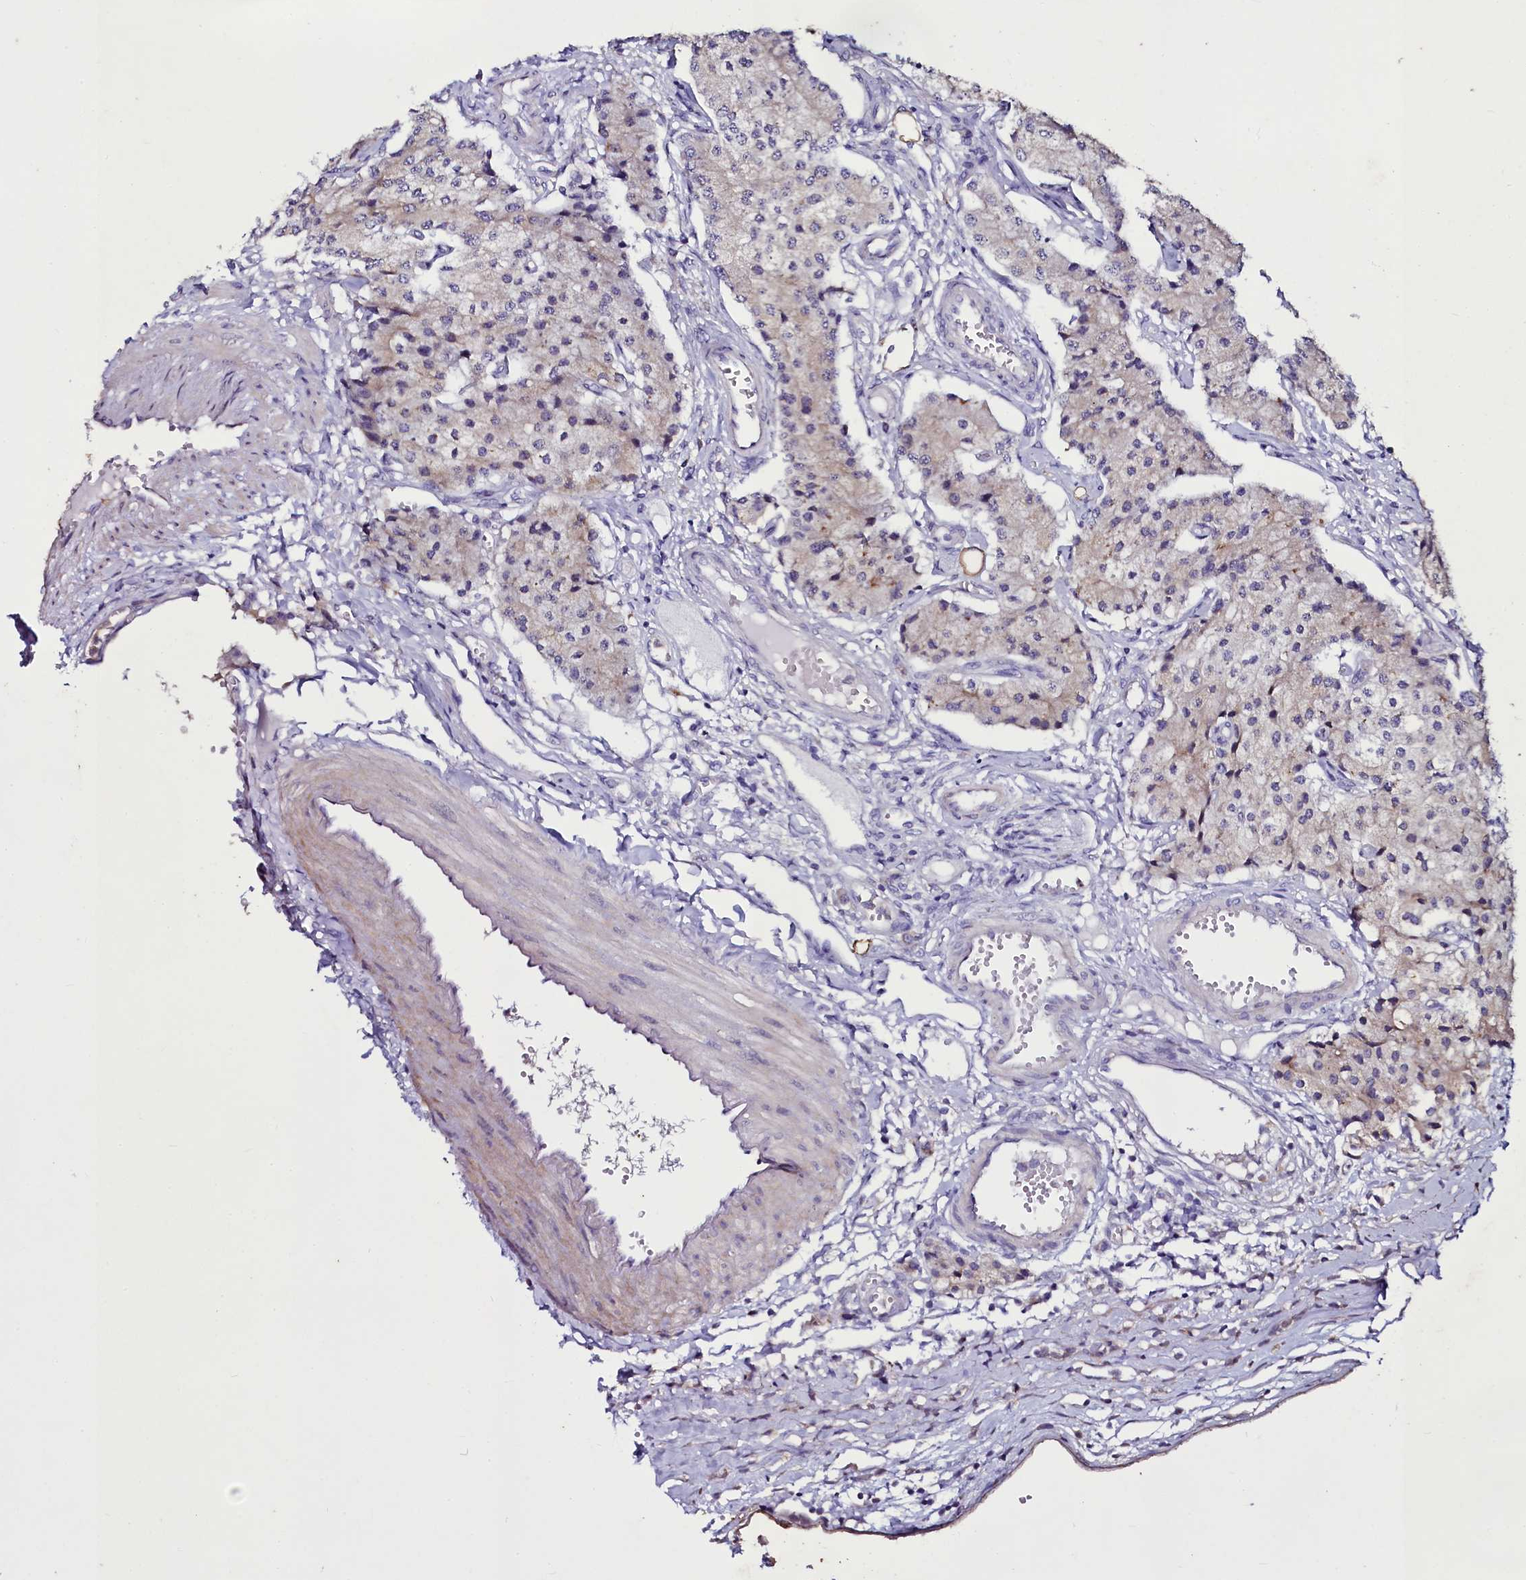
{"staining": {"intensity": "weak", "quantity": "25%-75%", "location": "cytoplasmic/membranous"}, "tissue": "carcinoid", "cell_type": "Tumor cells", "image_type": "cancer", "snomed": [{"axis": "morphology", "description": "Carcinoid, malignant, NOS"}, {"axis": "topography", "description": "Colon"}], "caption": "An image showing weak cytoplasmic/membranous staining in about 25%-75% of tumor cells in carcinoid (malignant), as visualized by brown immunohistochemical staining.", "gene": "SELENOT", "patient": {"sex": "female", "age": 52}}